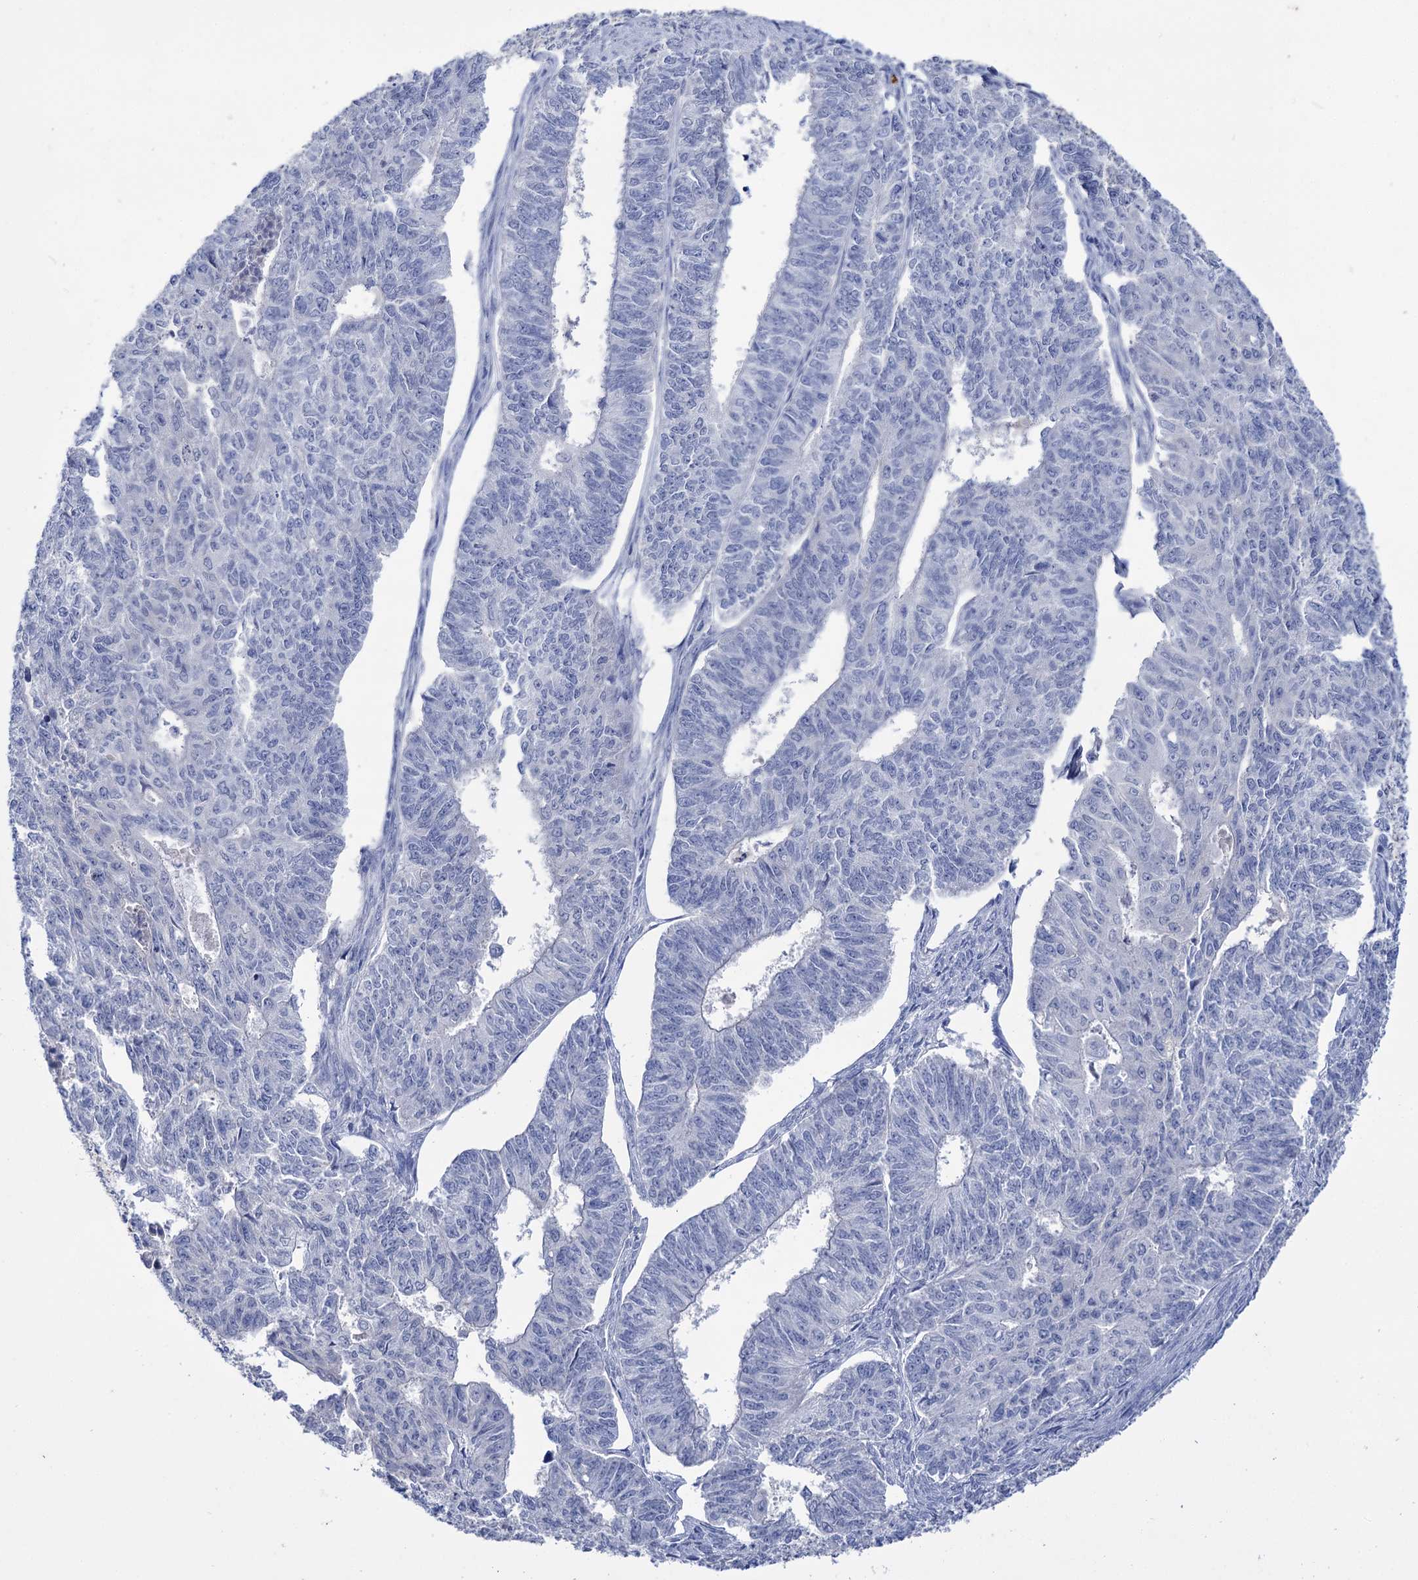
{"staining": {"intensity": "negative", "quantity": "none", "location": "none"}, "tissue": "endometrial cancer", "cell_type": "Tumor cells", "image_type": "cancer", "snomed": [{"axis": "morphology", "description": "Adenocarcinoma, NOS"}, {"axis": "topography", "description": "Endometrium"}], "caption": "Adenocarcinoma (endometrial) stained for a protein using immunohistochemistry (IHC) exhibits no expression tumor cells.", "gene": "LYZL4", "patient": {"sex": "female", "age": 32}}